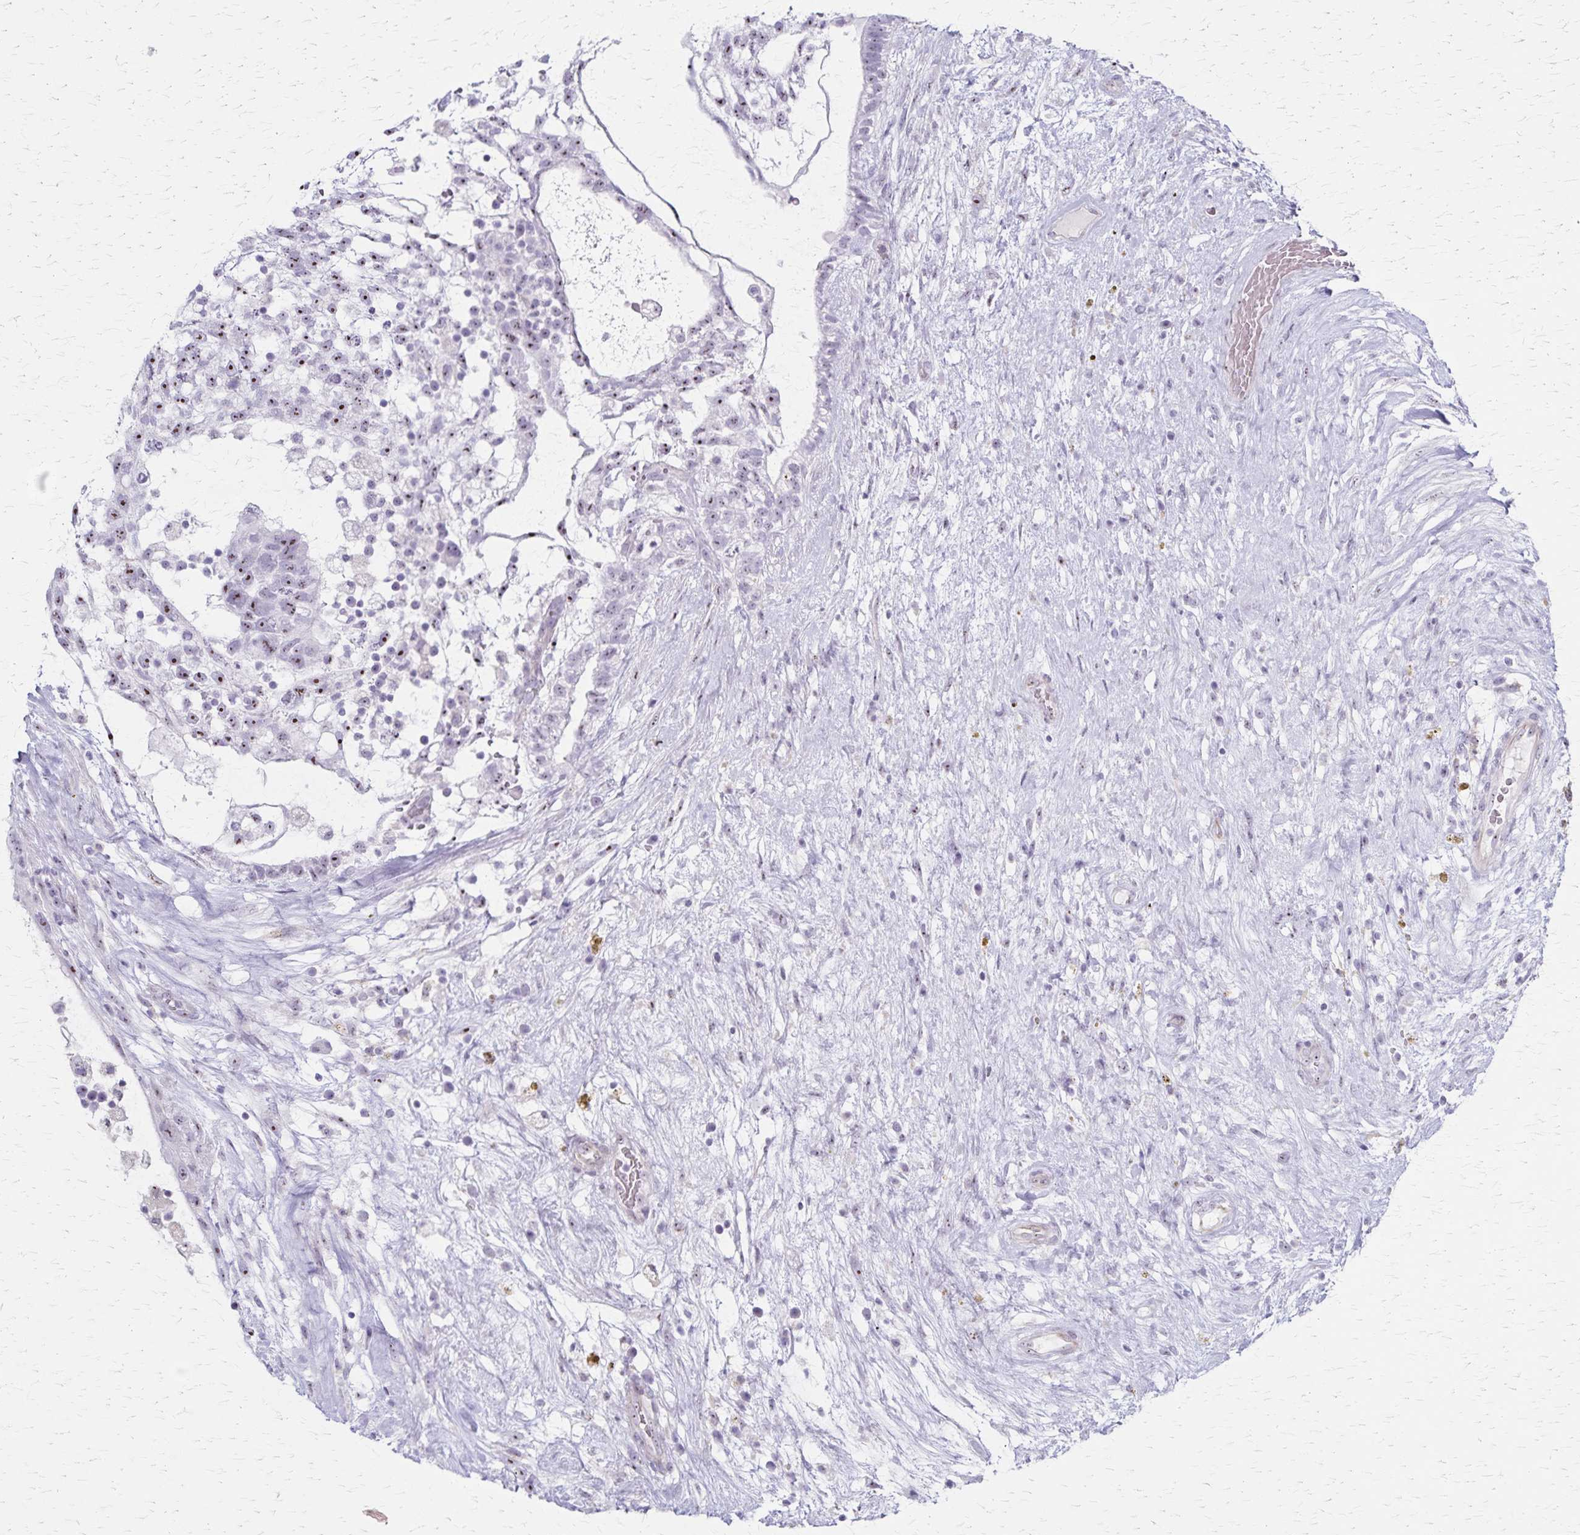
{"staining": {"intensity": "moderate", "quantity": ">75%", "location": "nuclear"}, "tissue": "testis cancer", "cell_type": "Tumor cells", "image_type": "cancer", "snomed": [{"axis": "morphology", "description": "Normal tissue, NOS"}, {"axis": "morphology", "description": "Carcinoma, Embryonal, NOS"}, {"axis": "topography", "description": "Testis"}], "caption": "Protein analysis of testis cancer (embryonal carcinoma) tissue exhibits moderate nuclear positivity in about >75% of tumor cells.", "gene": "DLK2", "patient": {"sex": "male", "age": 32}}